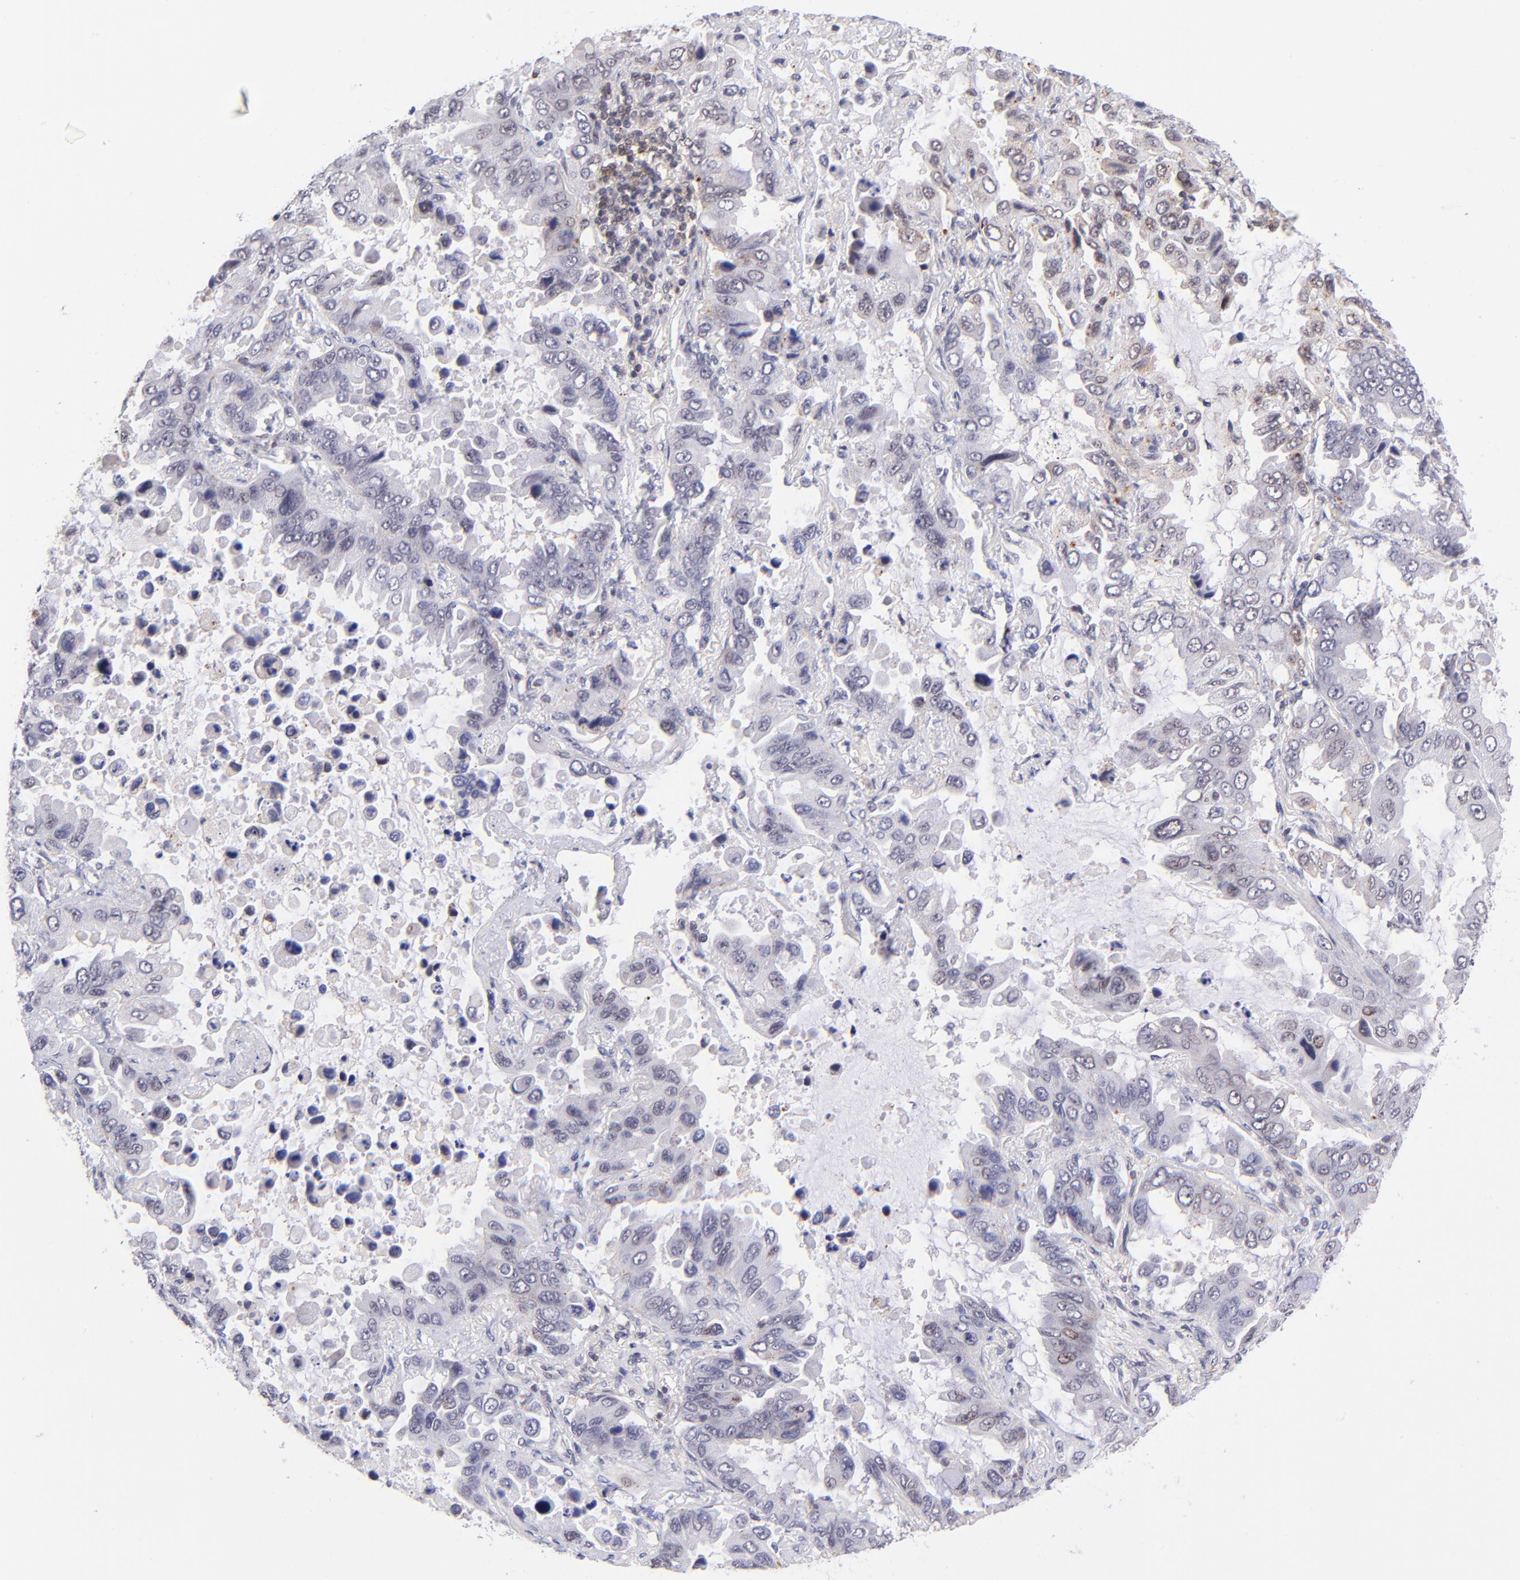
{"staining": {"intensity": "weak", "quantity": "<25%", "location": "nuclear"}, "tissue": "lung cancer", "cell_type": "Tumor cells", "image_type": "cancer", "snomed": [{"axis": "morphology", "description": "Adenocarcinoma, NOS"}, {"axis": "topography", "description": "Lung"}], "caption": "Human lung cancer (adenocarcinoma) stained for a protein using immunohistochemistry (IHC) displays no staining in tumor cells.", "gene": "SOX6", "patient": {"sex": "male", "age": 64}}